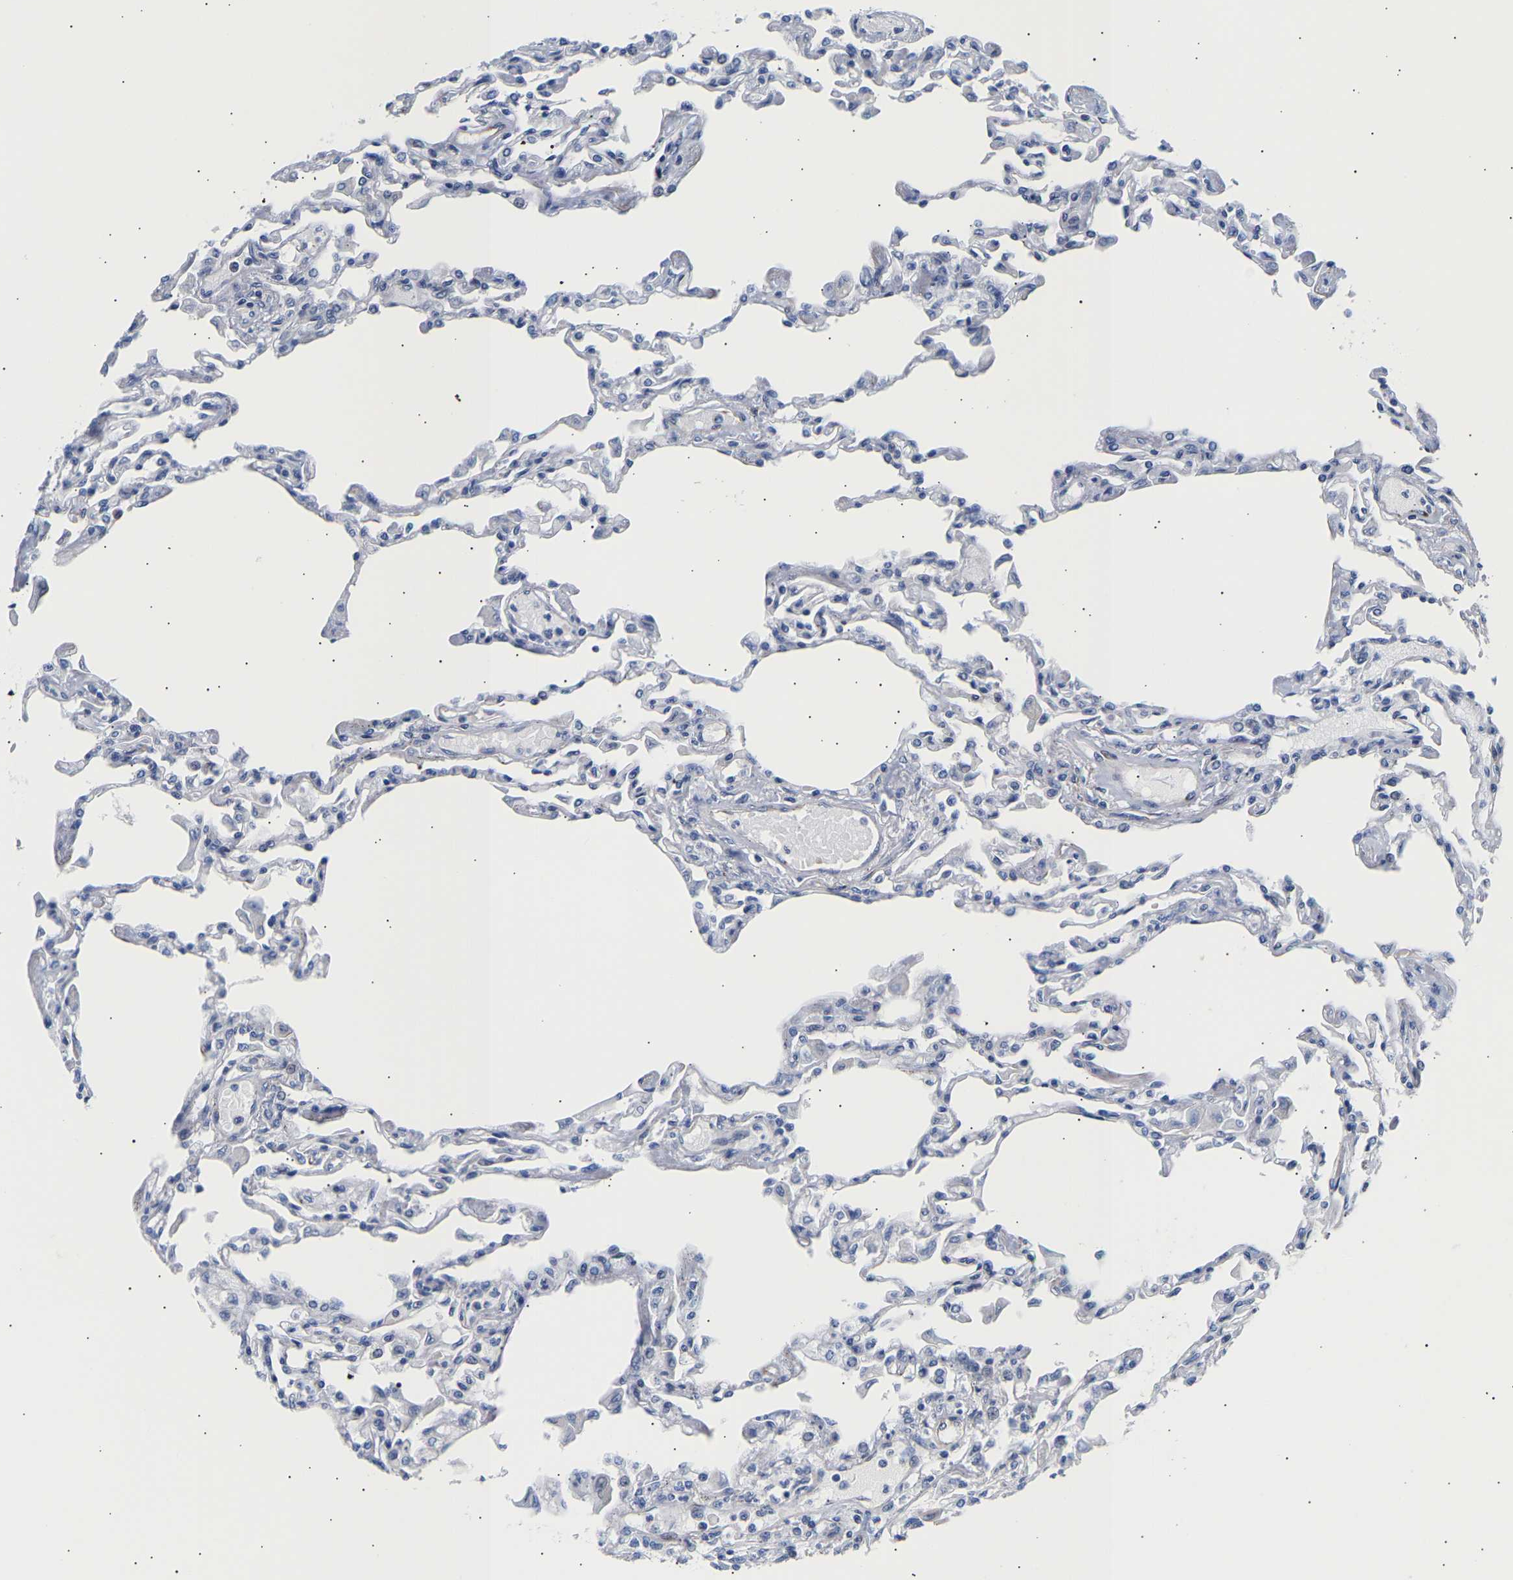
{"staining": {"intensity": "negative", "quantity": "none", "location": "none"}, "tissue": "lung", "cell_type": "Alveolar cells", "image_type": "normal", "snomed": [{"axis": "morphology", "description": "Normal tissue, NOS"}, {"axis": "topography", "description": "Bronchus"}, {"axis": "topography", "description": "Lung"}], "caption": "Alveolar cells are negative for protein expression in unremarkable human lung. The staining is performed using DAB brown chromogen with nuclei counter-stained in using hematoxylin.", "gene": "IGFBP7", "patient": {"sex": "female", "age": 49}}